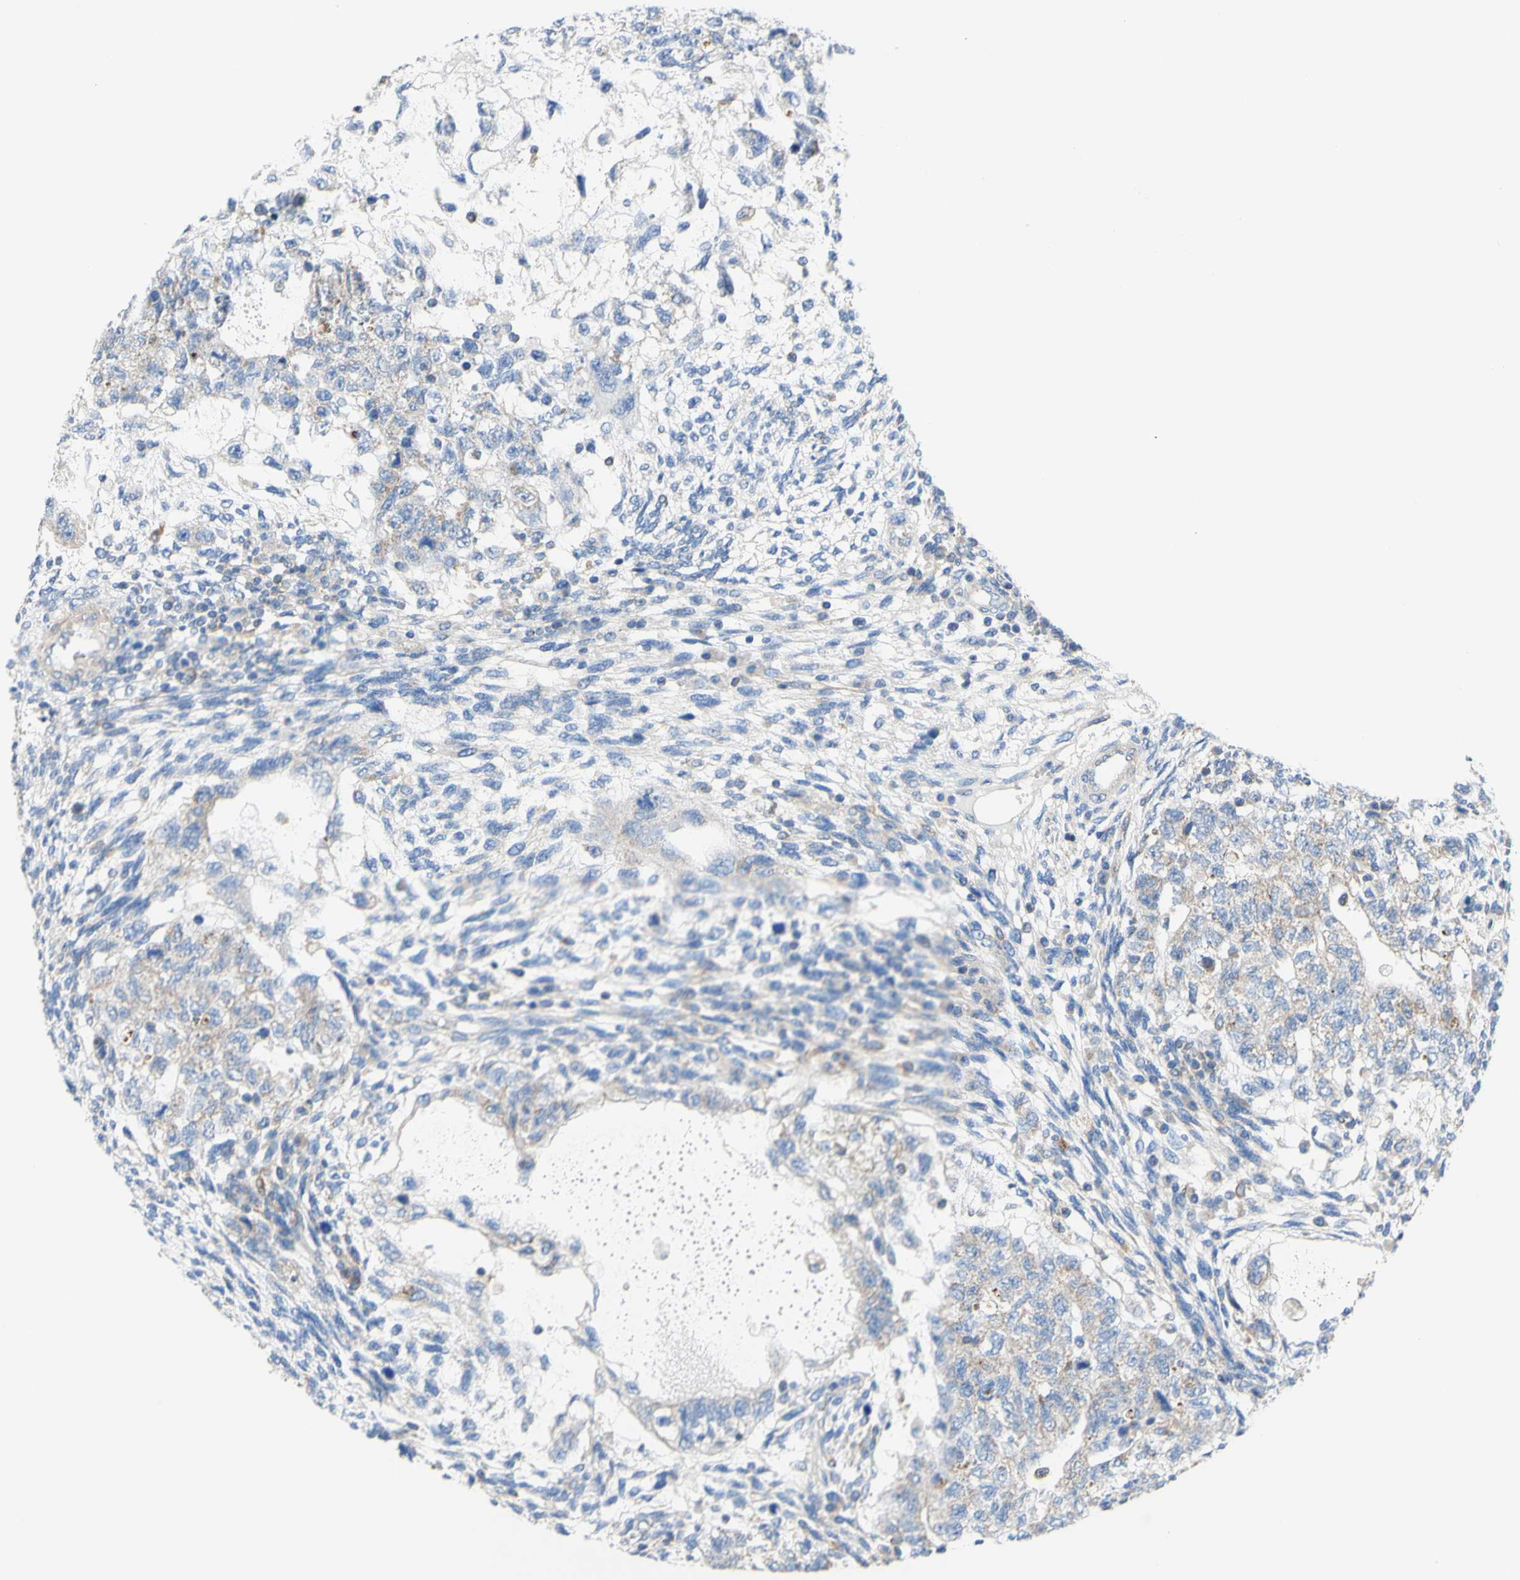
{"staining": {"intensity": "weak", "quantity": "<25%", "location": "cytoplasmic/membranous"}, "tissue": "testis cancer", "cell_type": "Tumor cells", "image_type": "cancer", "snomed": [{"axis": "morphology", "description": "Normal tissue, NOS"}, {"axis": "morphology", "description": "Carcinoma, Embryonal, NOS"}, {"axis": "topography", "description": "Testis"}], "caption": "The micrograph exhibits no significant staining in tumor cells of testis cancer (embryonal carcinoma).", "gene": "RETREG2", "patient": {"sex": "male", "age": 36}}